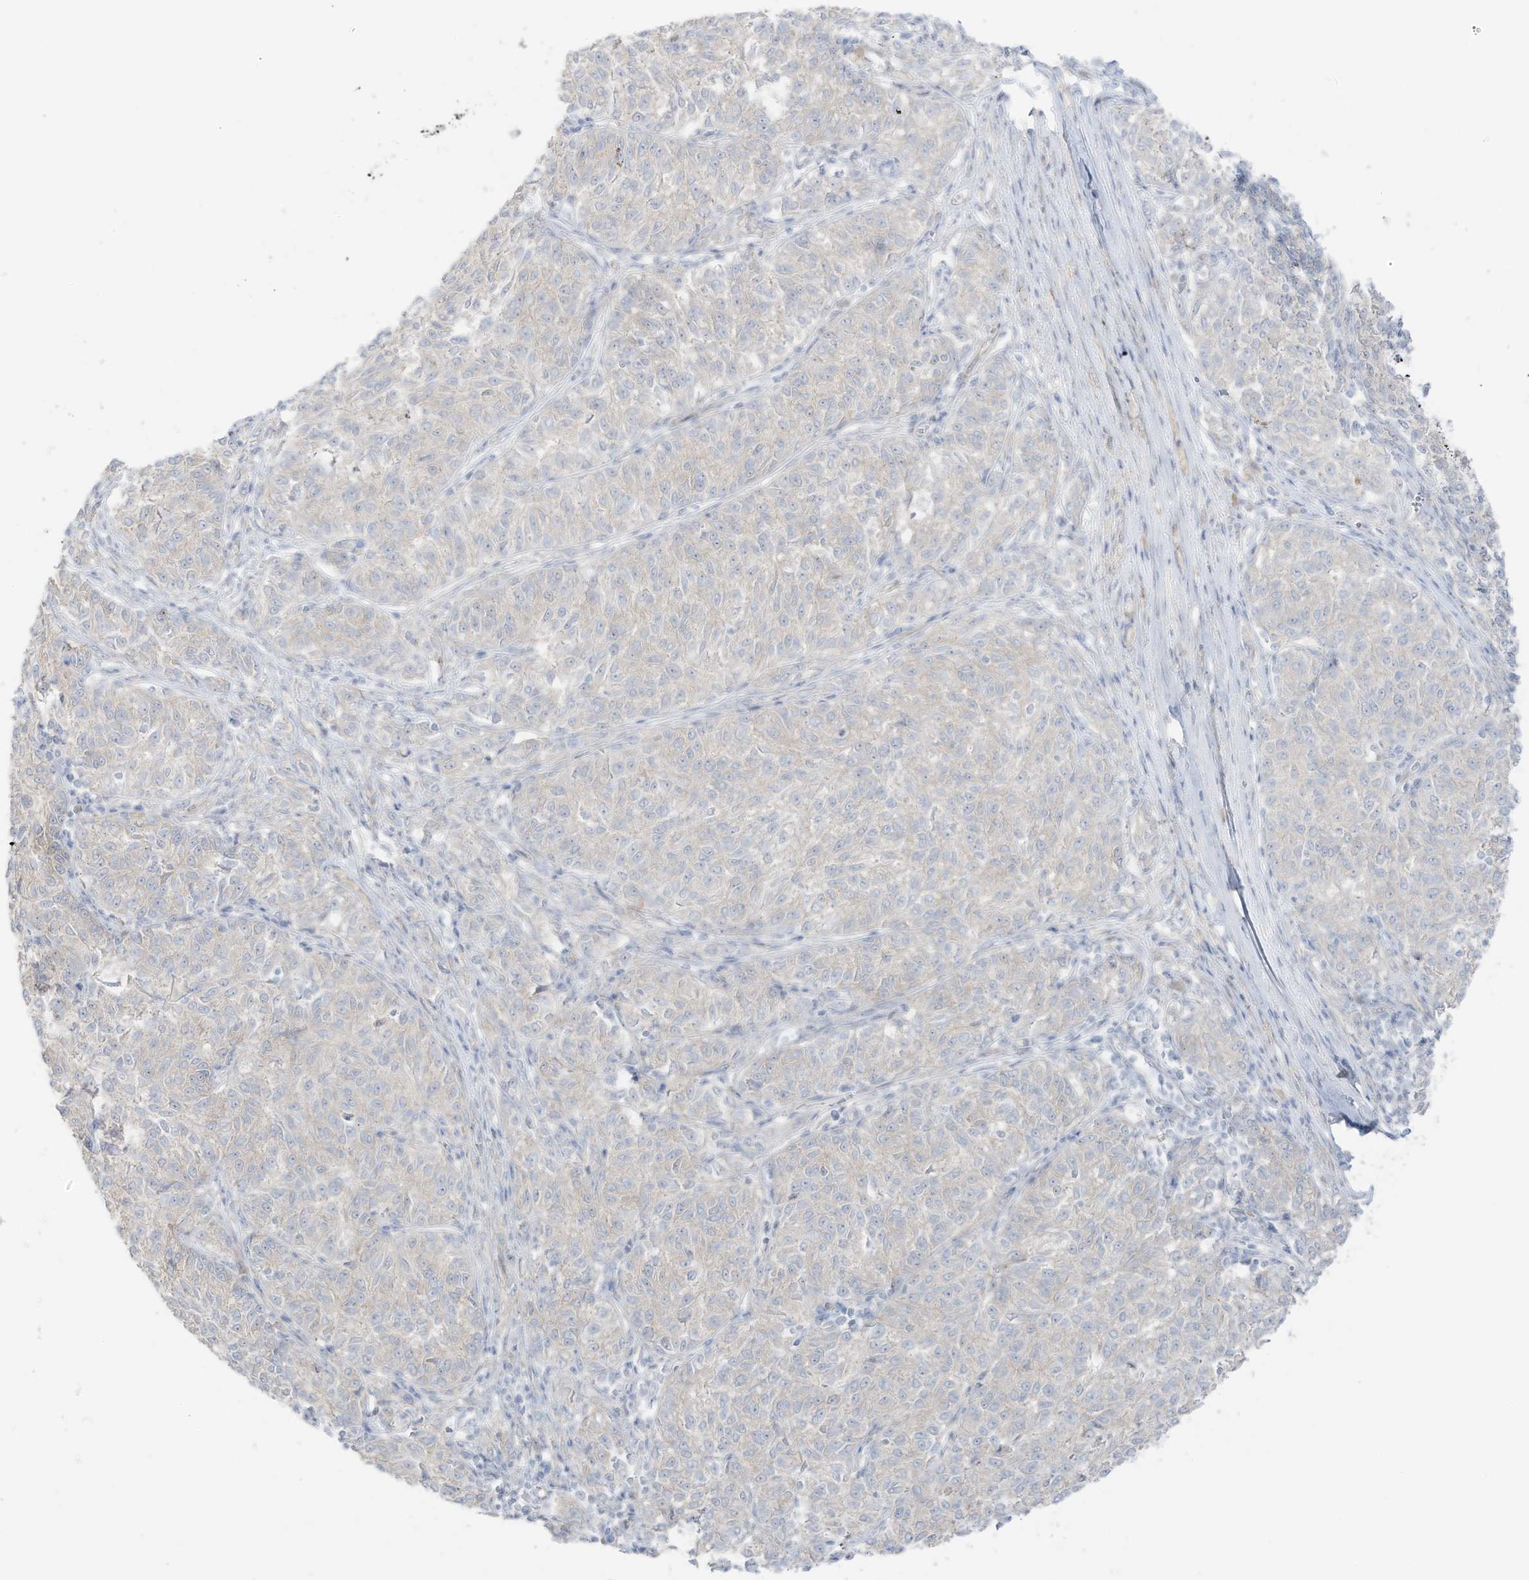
{"staining": {"intensity": "negative", "quantity": "none", "location": "none"}, "tissue": "melanoma", "cell_type": "Tumor cells", "image_type": "cancer", "snomed": [{"axis": "morphology", "description": "Malignant melanoma, NOS"}, {"axis": "topography", "description": "Skin"}], "caption": "Tumor cells show no significant protein staining in malignant melanoma. The staining was performed using DAB (3,3'-diaminobenzidine) to visualize the protein expression in brown, while the nuclei were stained in blue with hematoxylin (Magnification: 20x).", "gene": "C11orf87", "patient": {"sex": "female", "age": 72}}